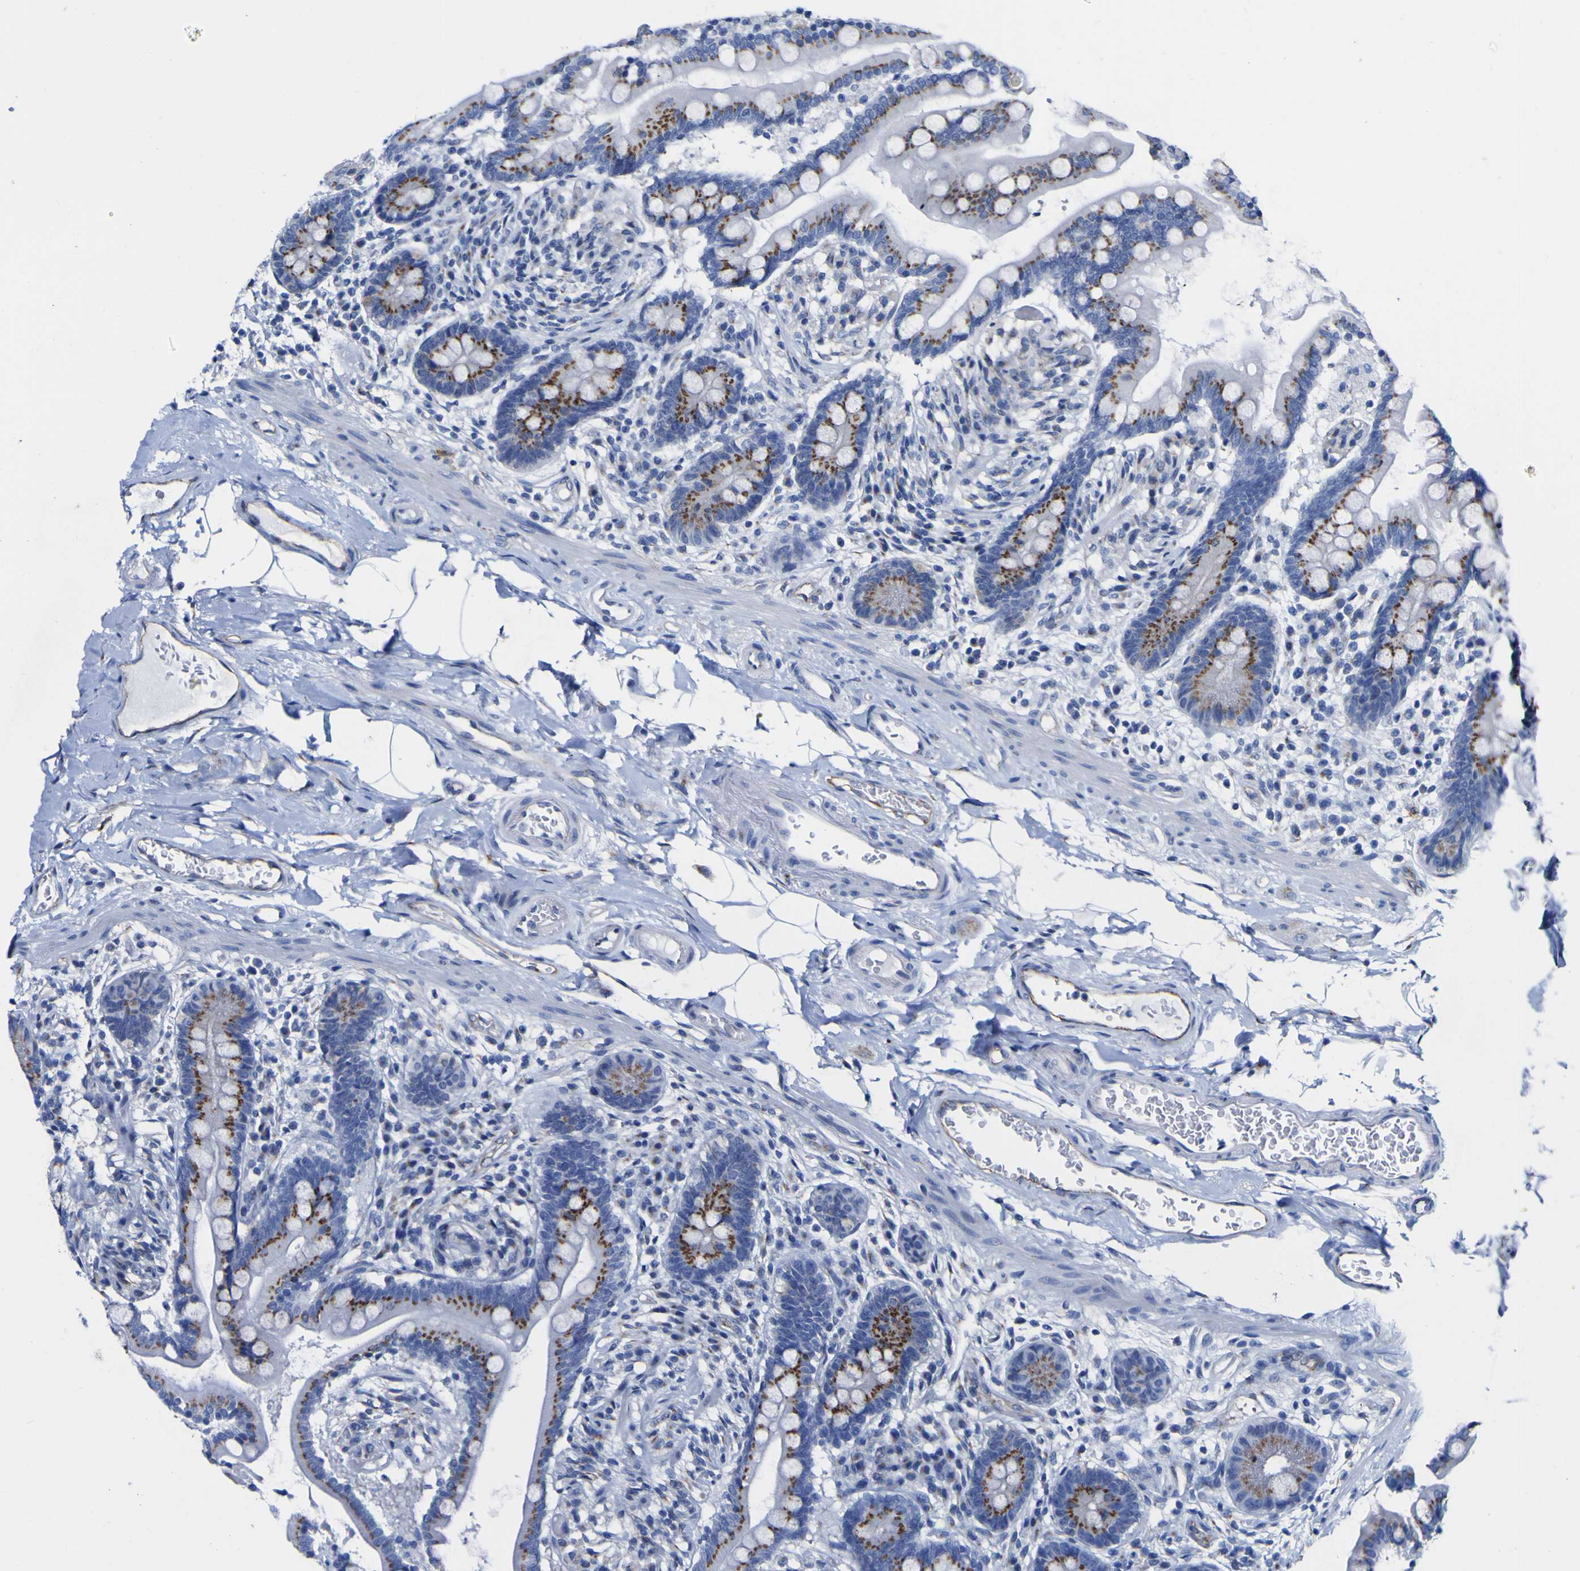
{"staining": {"intensity": "negative", "quantity": "none", "location": "none"}, "tissue": "colon", "cell_type": "Endothelial cells", "image_type": "normal", "snomed": [{"axis": "morphology", "description": "Normal tissue, NOS"}, {"axis": "topography", "description": "Colon"}], "caption": "Immunohistochemistry image of normal colon: human colon stained with DAB exhibits no significant protein expression in endothelial cells.", "gene": "GOLM1", "patient": {"sex": "male", "age": 73}}